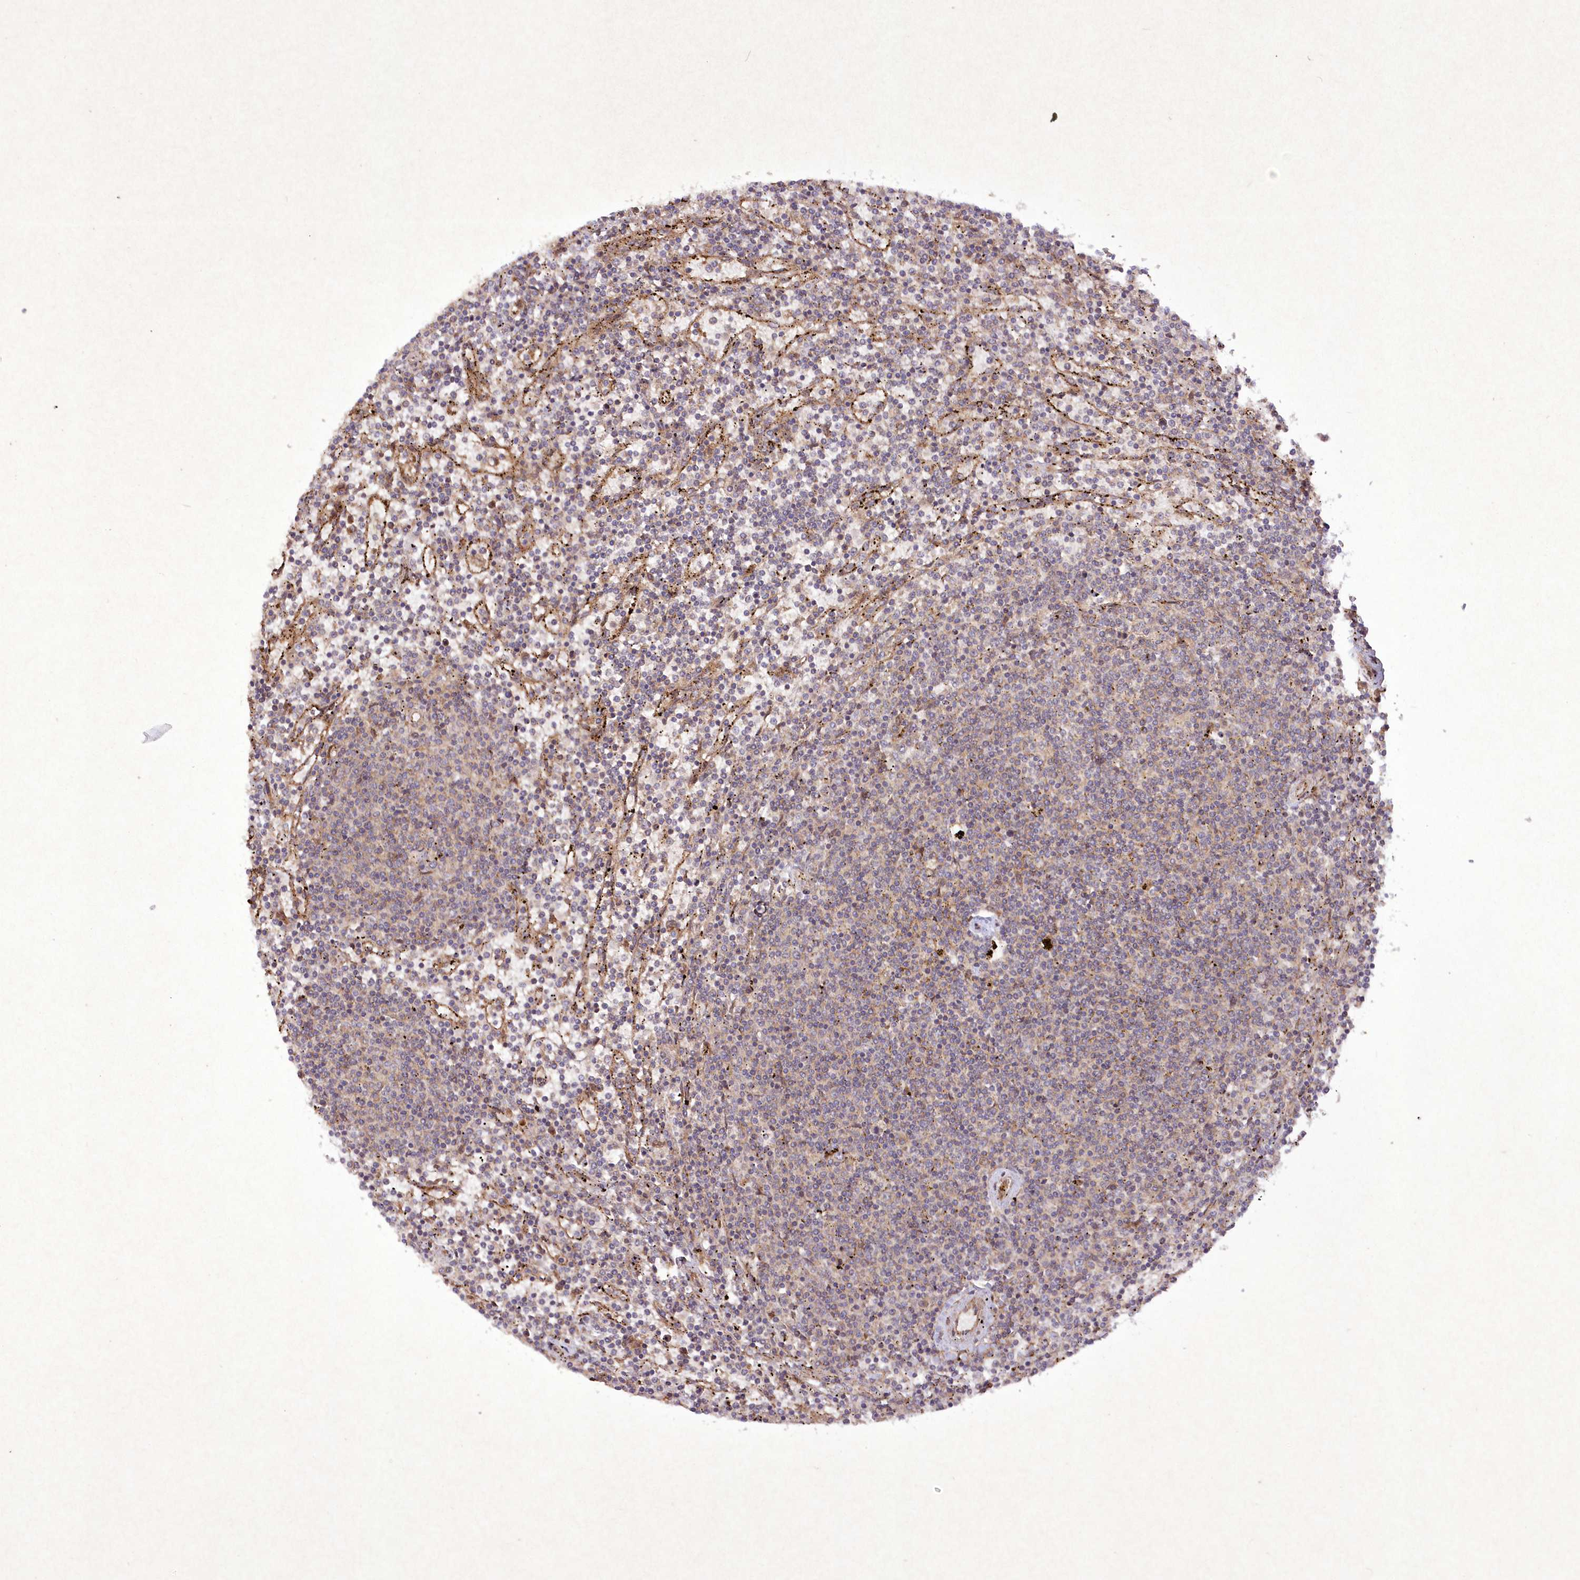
{"staining": {"intensity": "negative", "quantity": "none", "location": "none"}, "tissue": "lymphoma", "cell_type": "Tumor cells", "image_type": "cancer", "snomed": [{"axis": "morphology", "description": "Malignant lymphoma, non-Hodgkin's type, Low grade"}, {"axis": "topography", "description": "Spleen"}], "caption": "Tumor cells show no significant expression in low-grade malignant lymphoma, non-Hodgkin's type.", "gene": "APOM", "patient": {"sex": "female", "age": 50}}